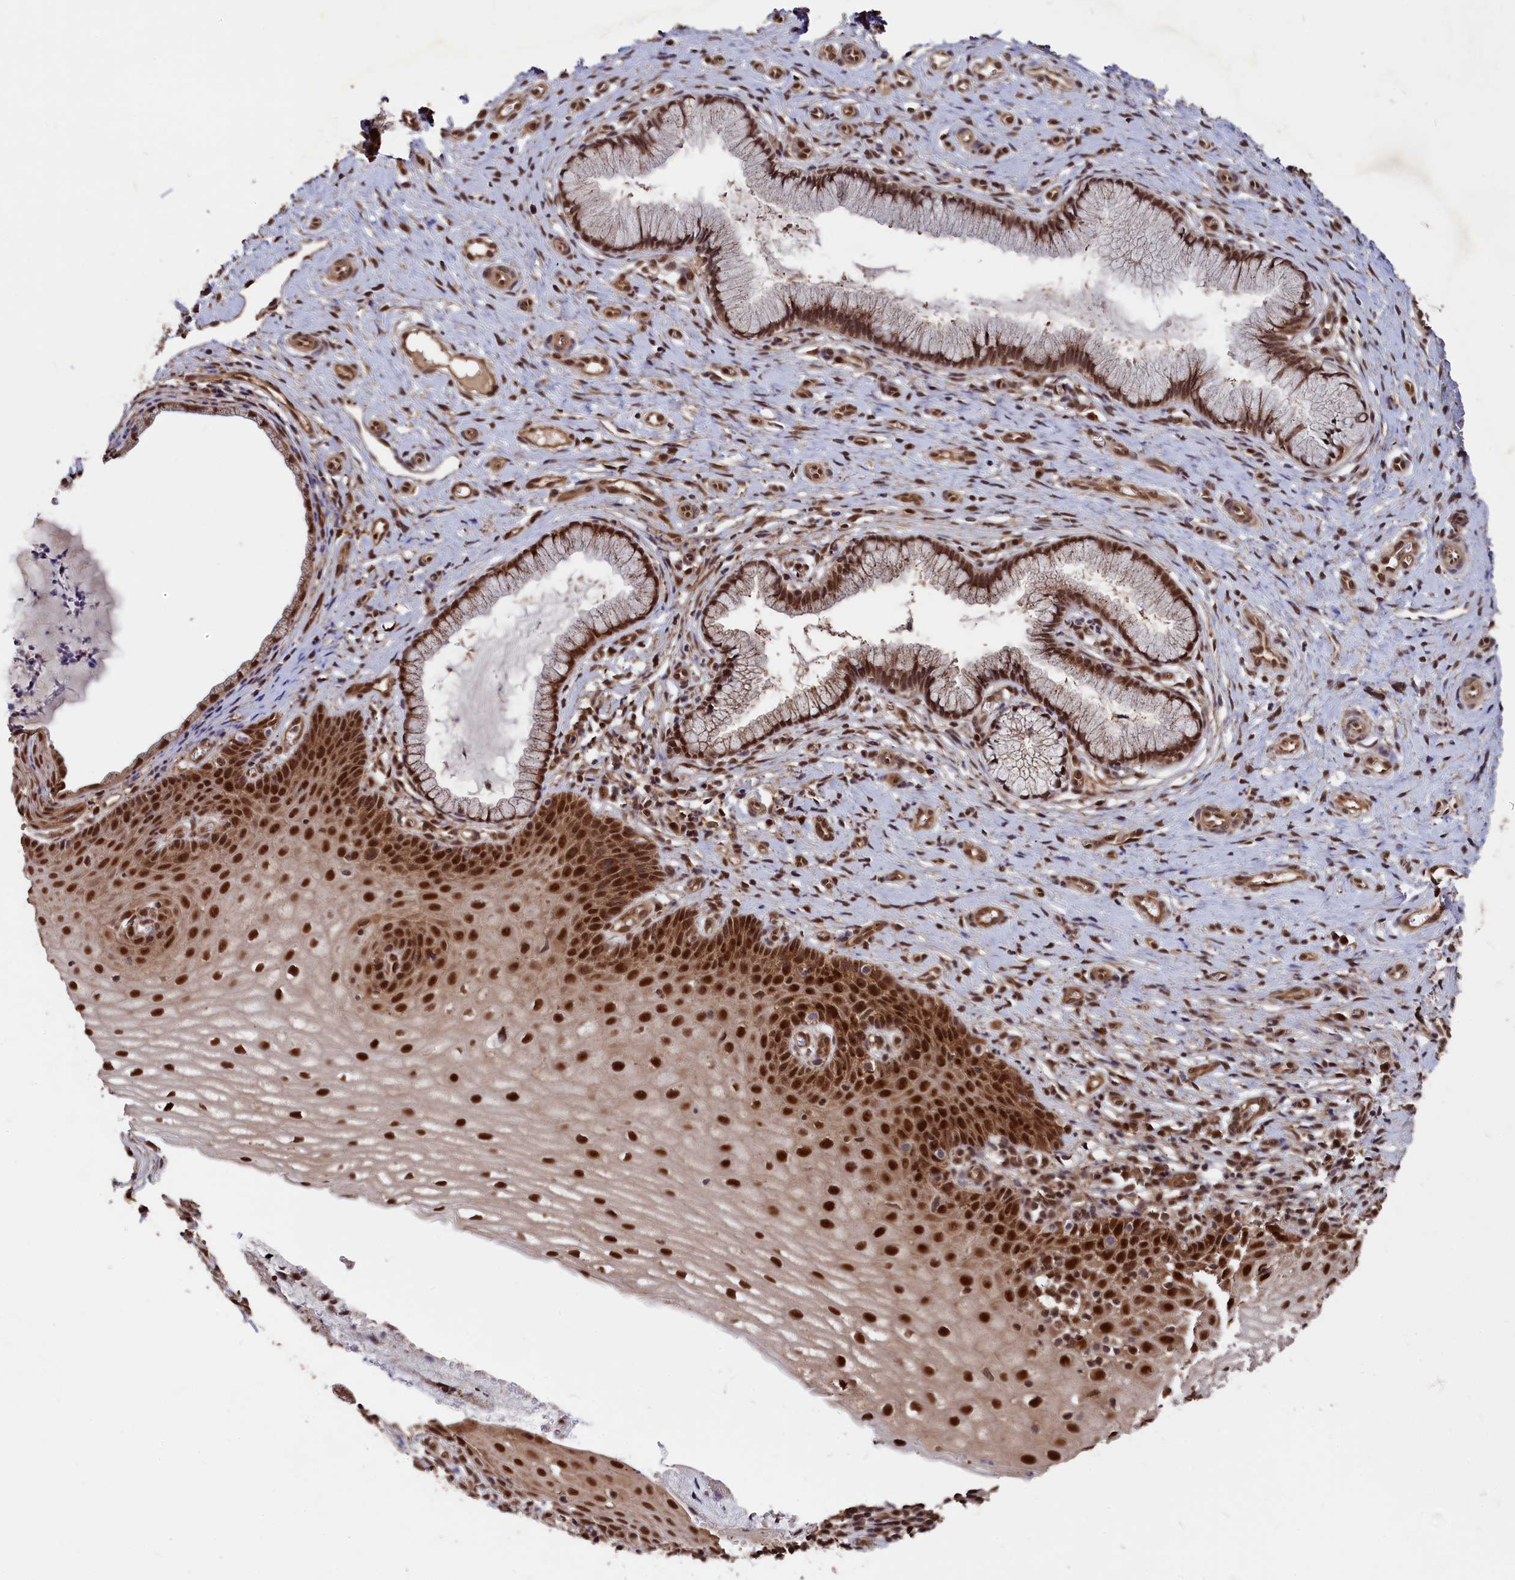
{"staining": {"intensity": "moderate", "quantity": ">75%", "location": "cytoplasmic/membranous,nuclear"}, "tissue": "cervix", "cell_type": "Glandular cells", "image_type": "normal", "snomed": [{"axis": "morphology", "description": "Normal tissue, NOS"}, {"axis": "topography", "description": "Cervix"}], "caption": "The immunohistochemical stain highlights moderate cytoplasmic/membranous,nuclear expression in glandular cells of normal cervix. Using DAB (3,3'-diaminobenzidine) (brown) and hematoxylin (blue) stains, captured at high magnification using brightfield microscopy.", "gene": "ADRM1", "patient": {"sex": "female", "age": 36}}